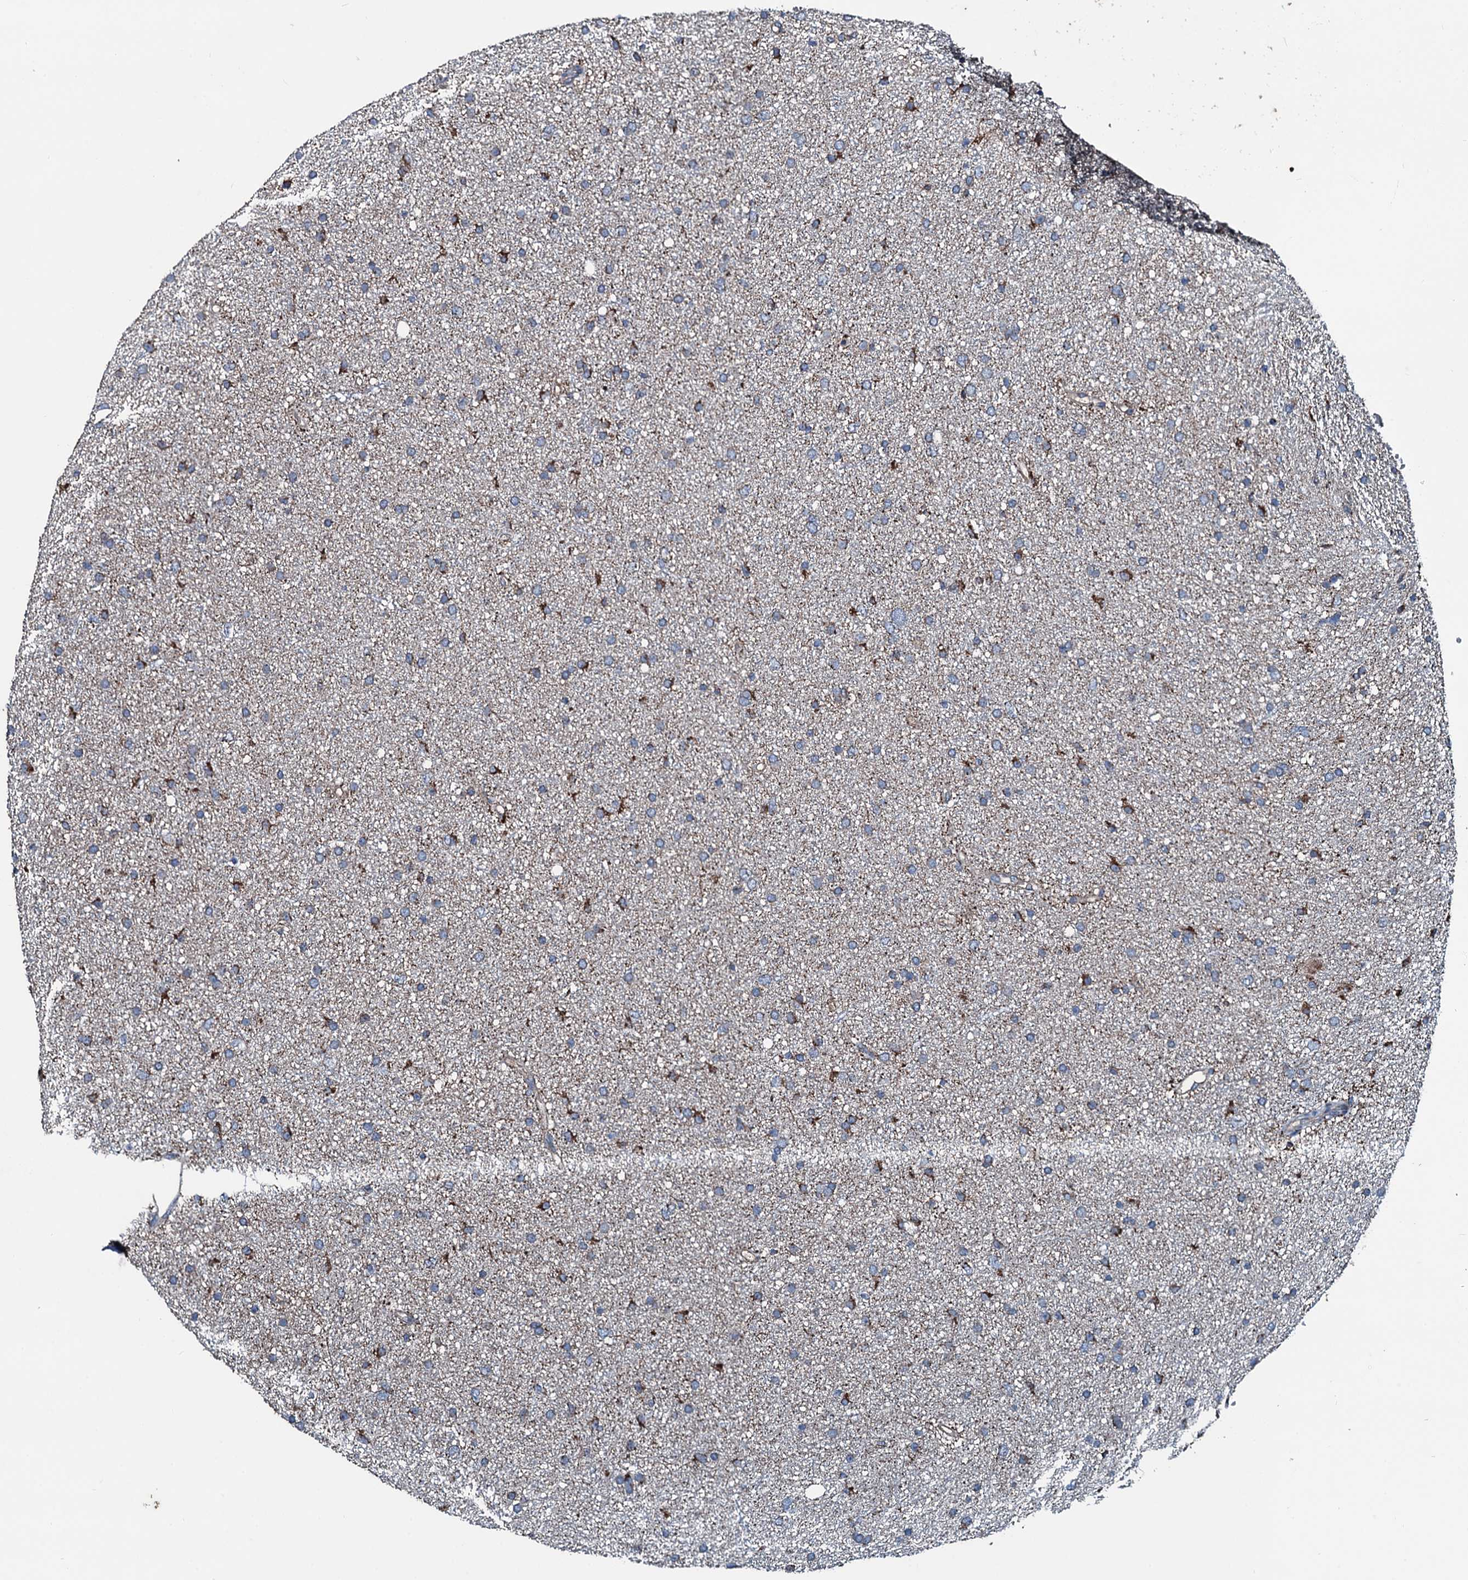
{"staining": {"intensity": "moderate", "quantity": "<25%", "location": "cytoplasmic/membranous"}, "tissue": "glioma", "cell_type": "Tumor cells", "image_type": "cancer", "snomed": [{"axis": "morphology", "description": "Glioma, malignant, Low grade"}, {"axis": "topography", "description": "Cerebral cortex"}], "caption": "Glioma was stained to show a protein in brown. There is low levels of moderate cytoplasmic/membranous positivity in about <25% of tumor cells.", "gene": "ACSS3", "patient": {"sex": "female", "age": 39}}